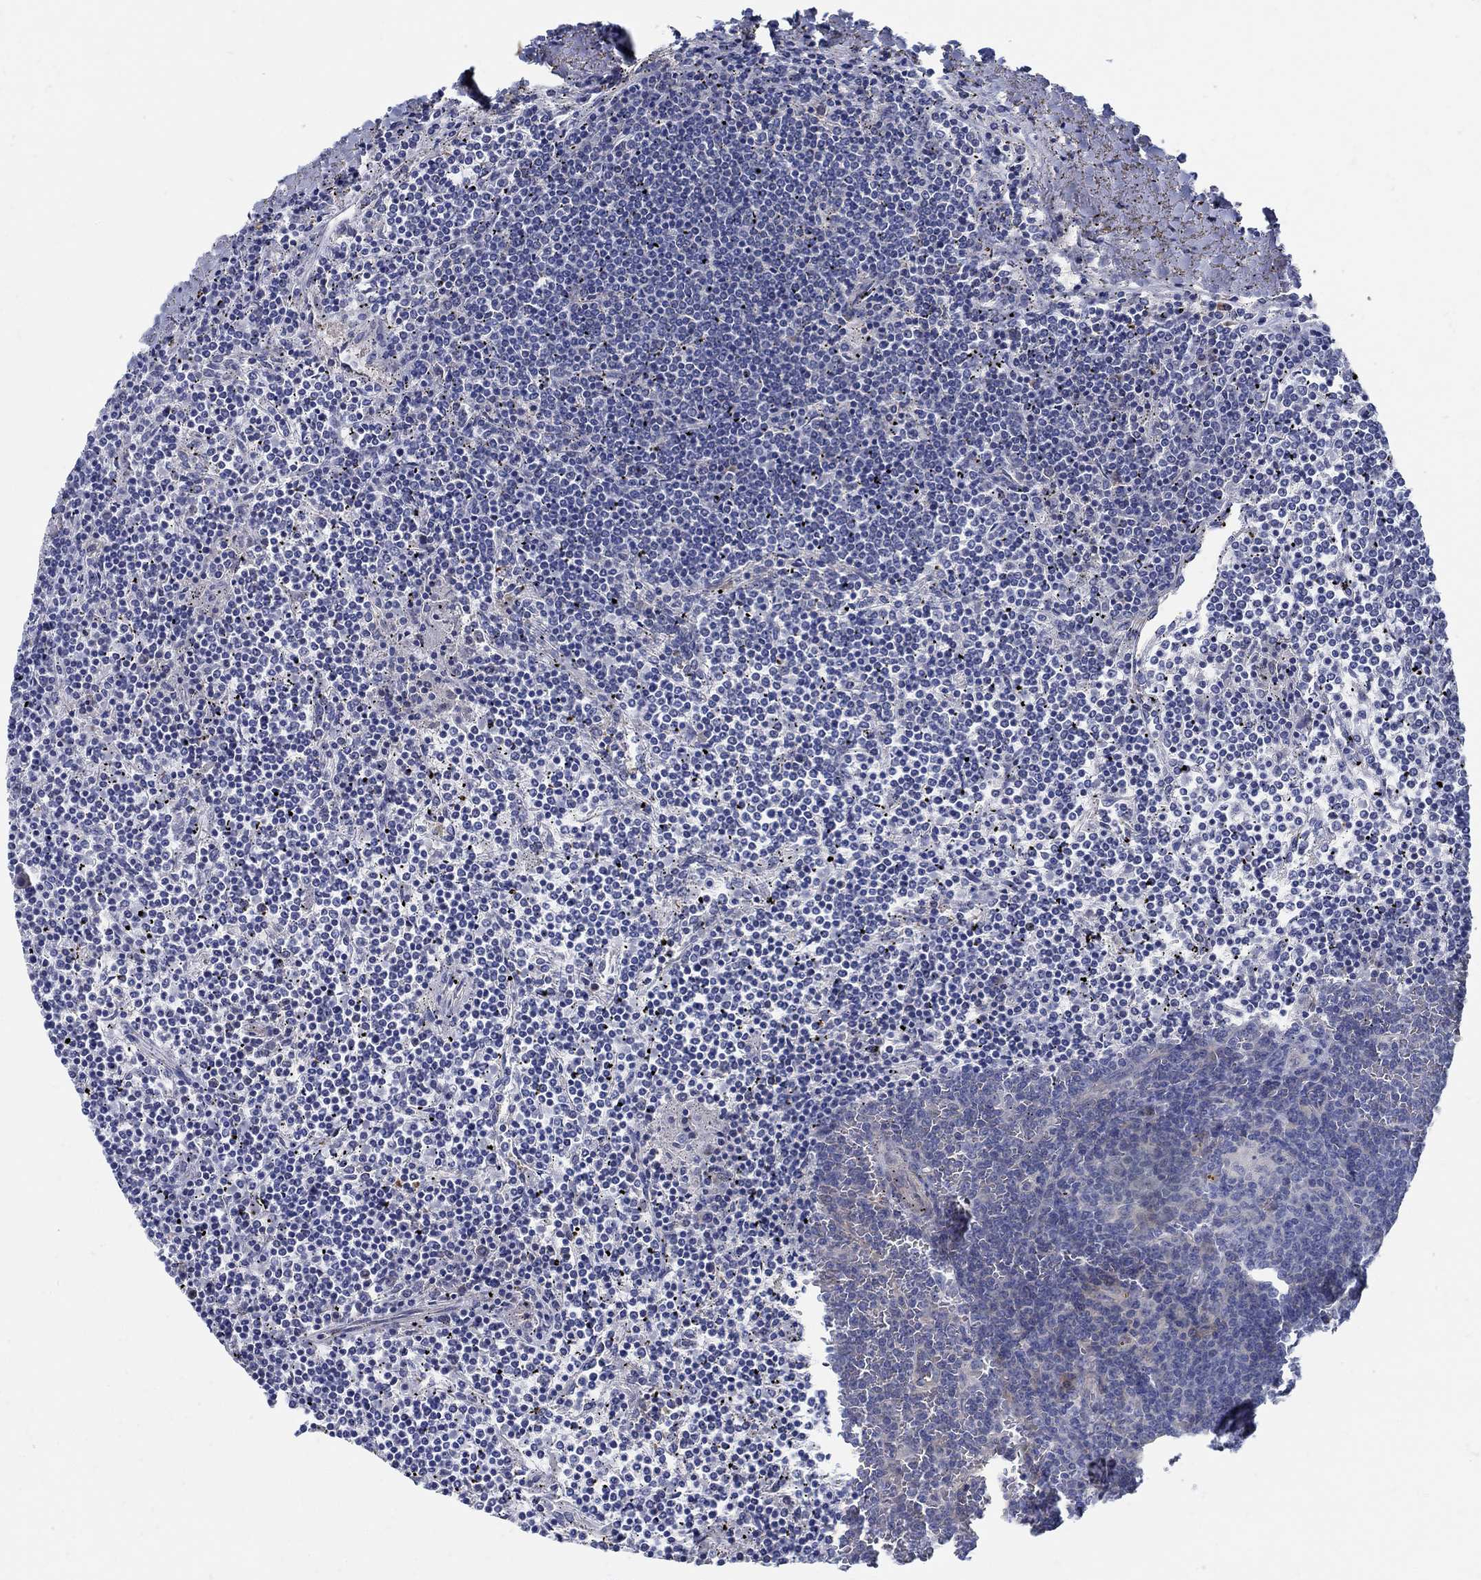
{"staining": {"intensity": "negative", "quantity": "none", "location": "none"}, "tissue": "lymphoma", "cell_type": "Tumor cells", "image_type": "cancer", "snomed": [{"axis": "morphology", "description": "Malignant lymphoma, non-Hodgkin's type, Low grade"}, {"axis": "topography", "description": "Spleen"}], "caption": "High power microscopy micrograph of an IHC histopathology image of malignant lymphoma, non-Hodgkin's type (low-grade), revealing no significant positivity in tumor cells.", "gene": "C15orf39", "patient": {"sex": "female", "age": 19}}